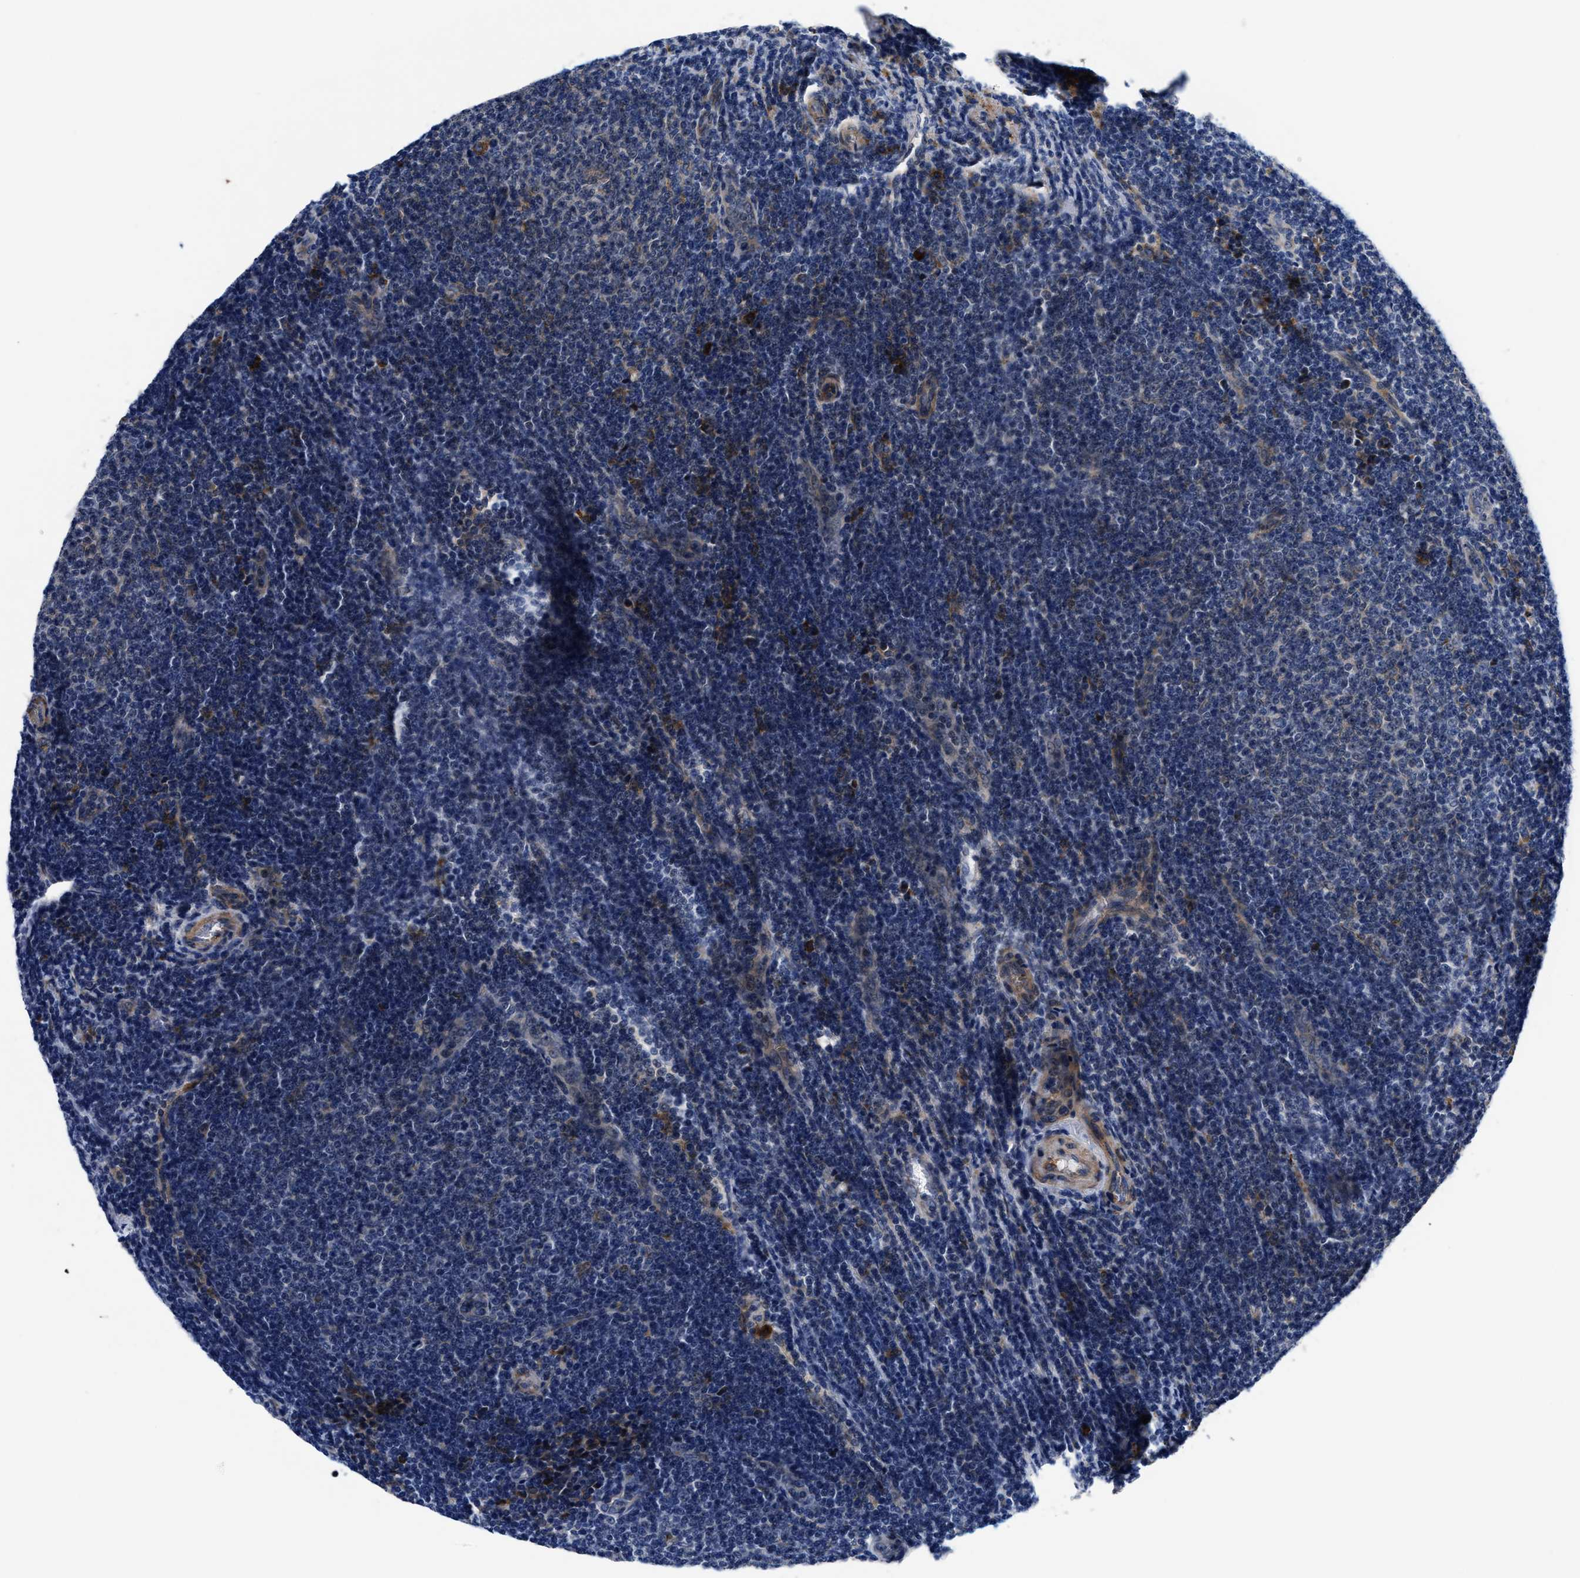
{"staining": {"intensity": "negative", "quantity": "none", "location": "none"}, "tissue": "lymphoma", "cell_type": "Tumor cells", "image_type": "cancer", "snomed": [{"axis": "morphology", "description": "Malignant lymphoma, non-Hodgkin's type, Low grade"}, {"axis": "topography", "description": "Lymph node"}], "caption": "The micrograph demonstrates no significant expression in tumor cells of low-grade malignant lymphoma, non-Hodgkin's type. The staining was performed using DAB to visualize the protein expression in brown, while the nuclei were stained in blue with hematoxylin (Magnification: 20x).", "gene": "SLC12A2", "patient": {"sex": "male", "age": 66}}